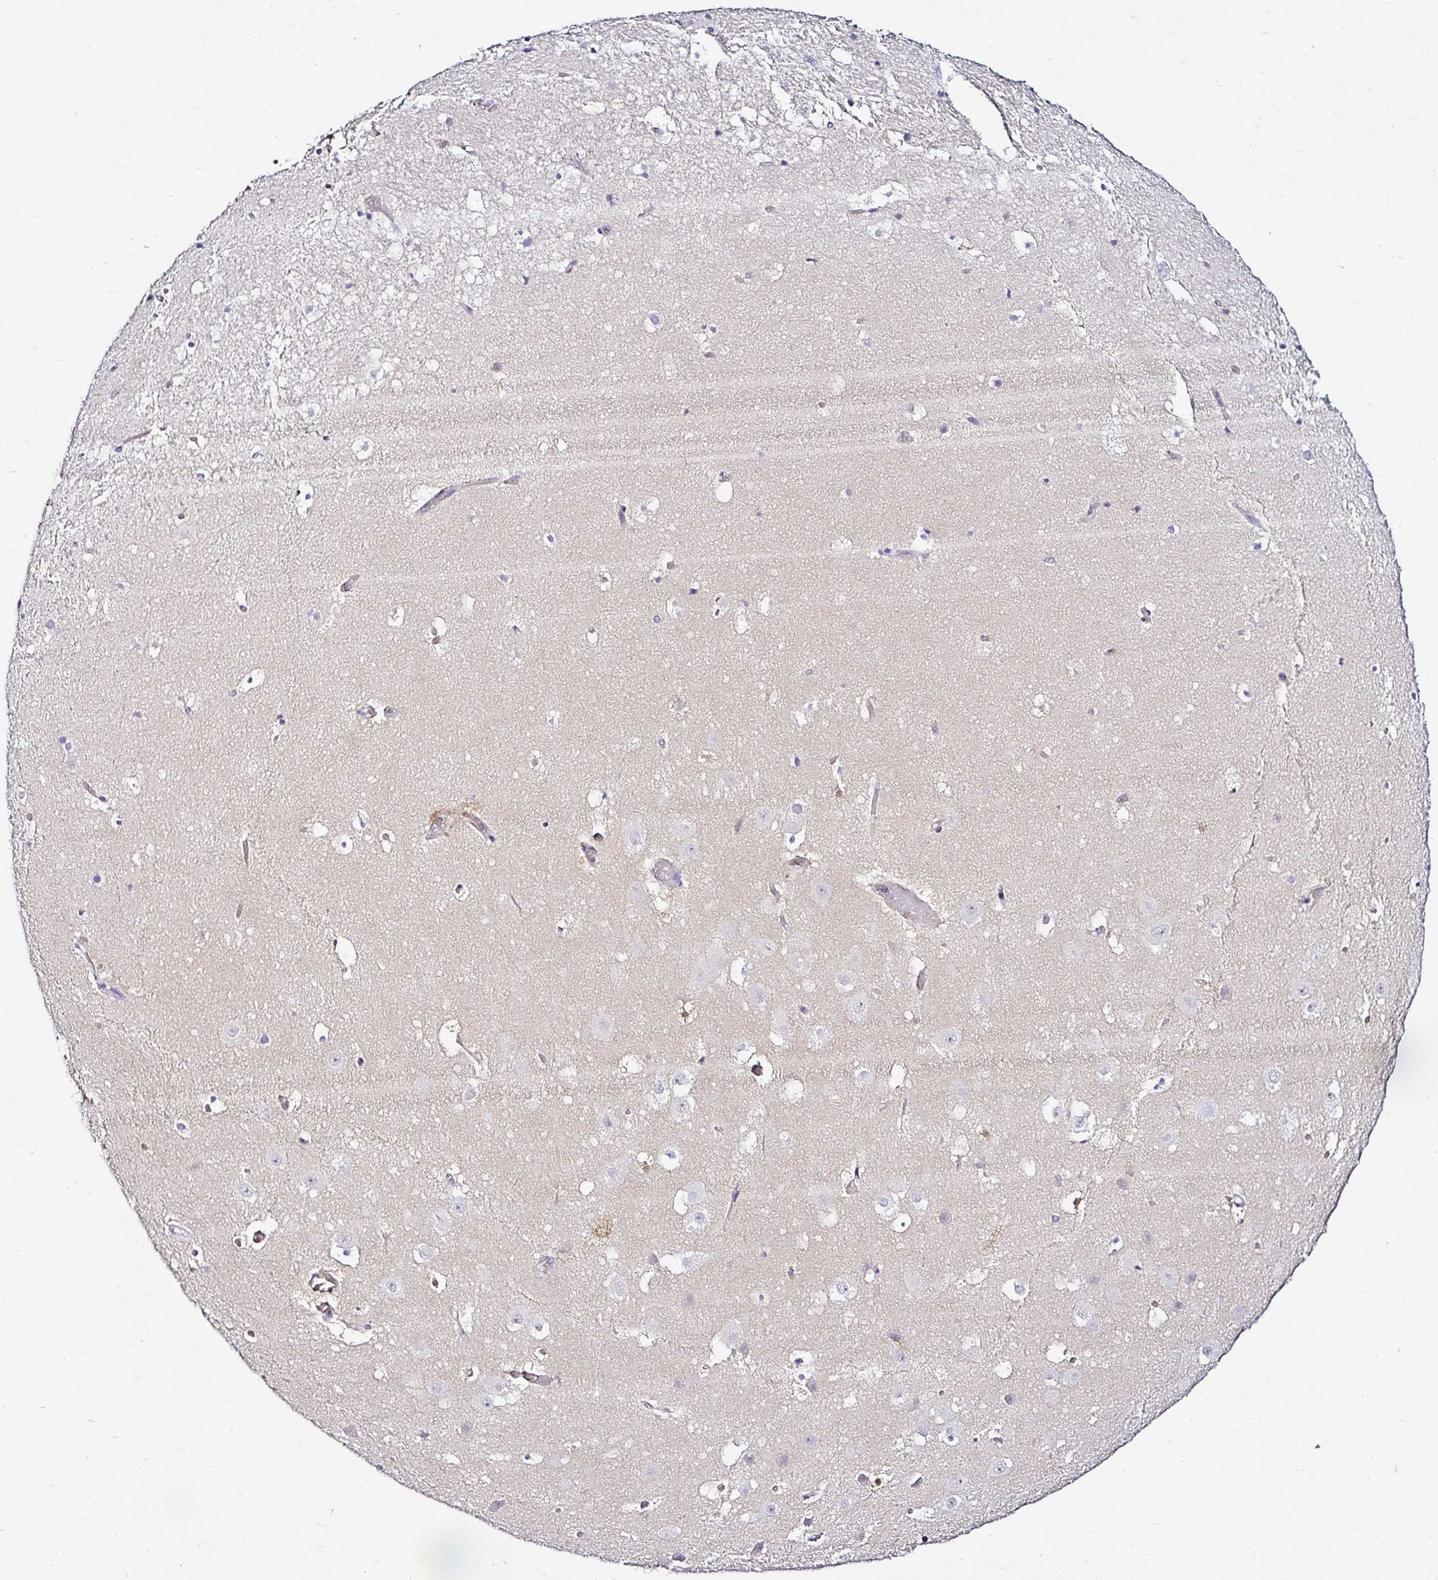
{"staining": {"intensity": "negative", "quantity": "none", "location": "none"}, "tissue": "hippocampus", "cell_type": "Glial cells", "image_type": "normal", "snomed": [{"axis": "morphology", "description": "Normal tissue, NOS"}, {"axis": "topography", "description": "Hippocampus"}], "caption": "Immunohistochemical staining of normal hippocampus demonstrates no significant positivity in glial cells. The staining was performed using DAB (3,3'-diaminobenzidine) to visualize the protein expression in brown, while the nuclei were stained in blue with hematoxylin (Magnification: 20x).", "gene": "DEPDC5", "patient": {"sex": "female", "age": 52}}